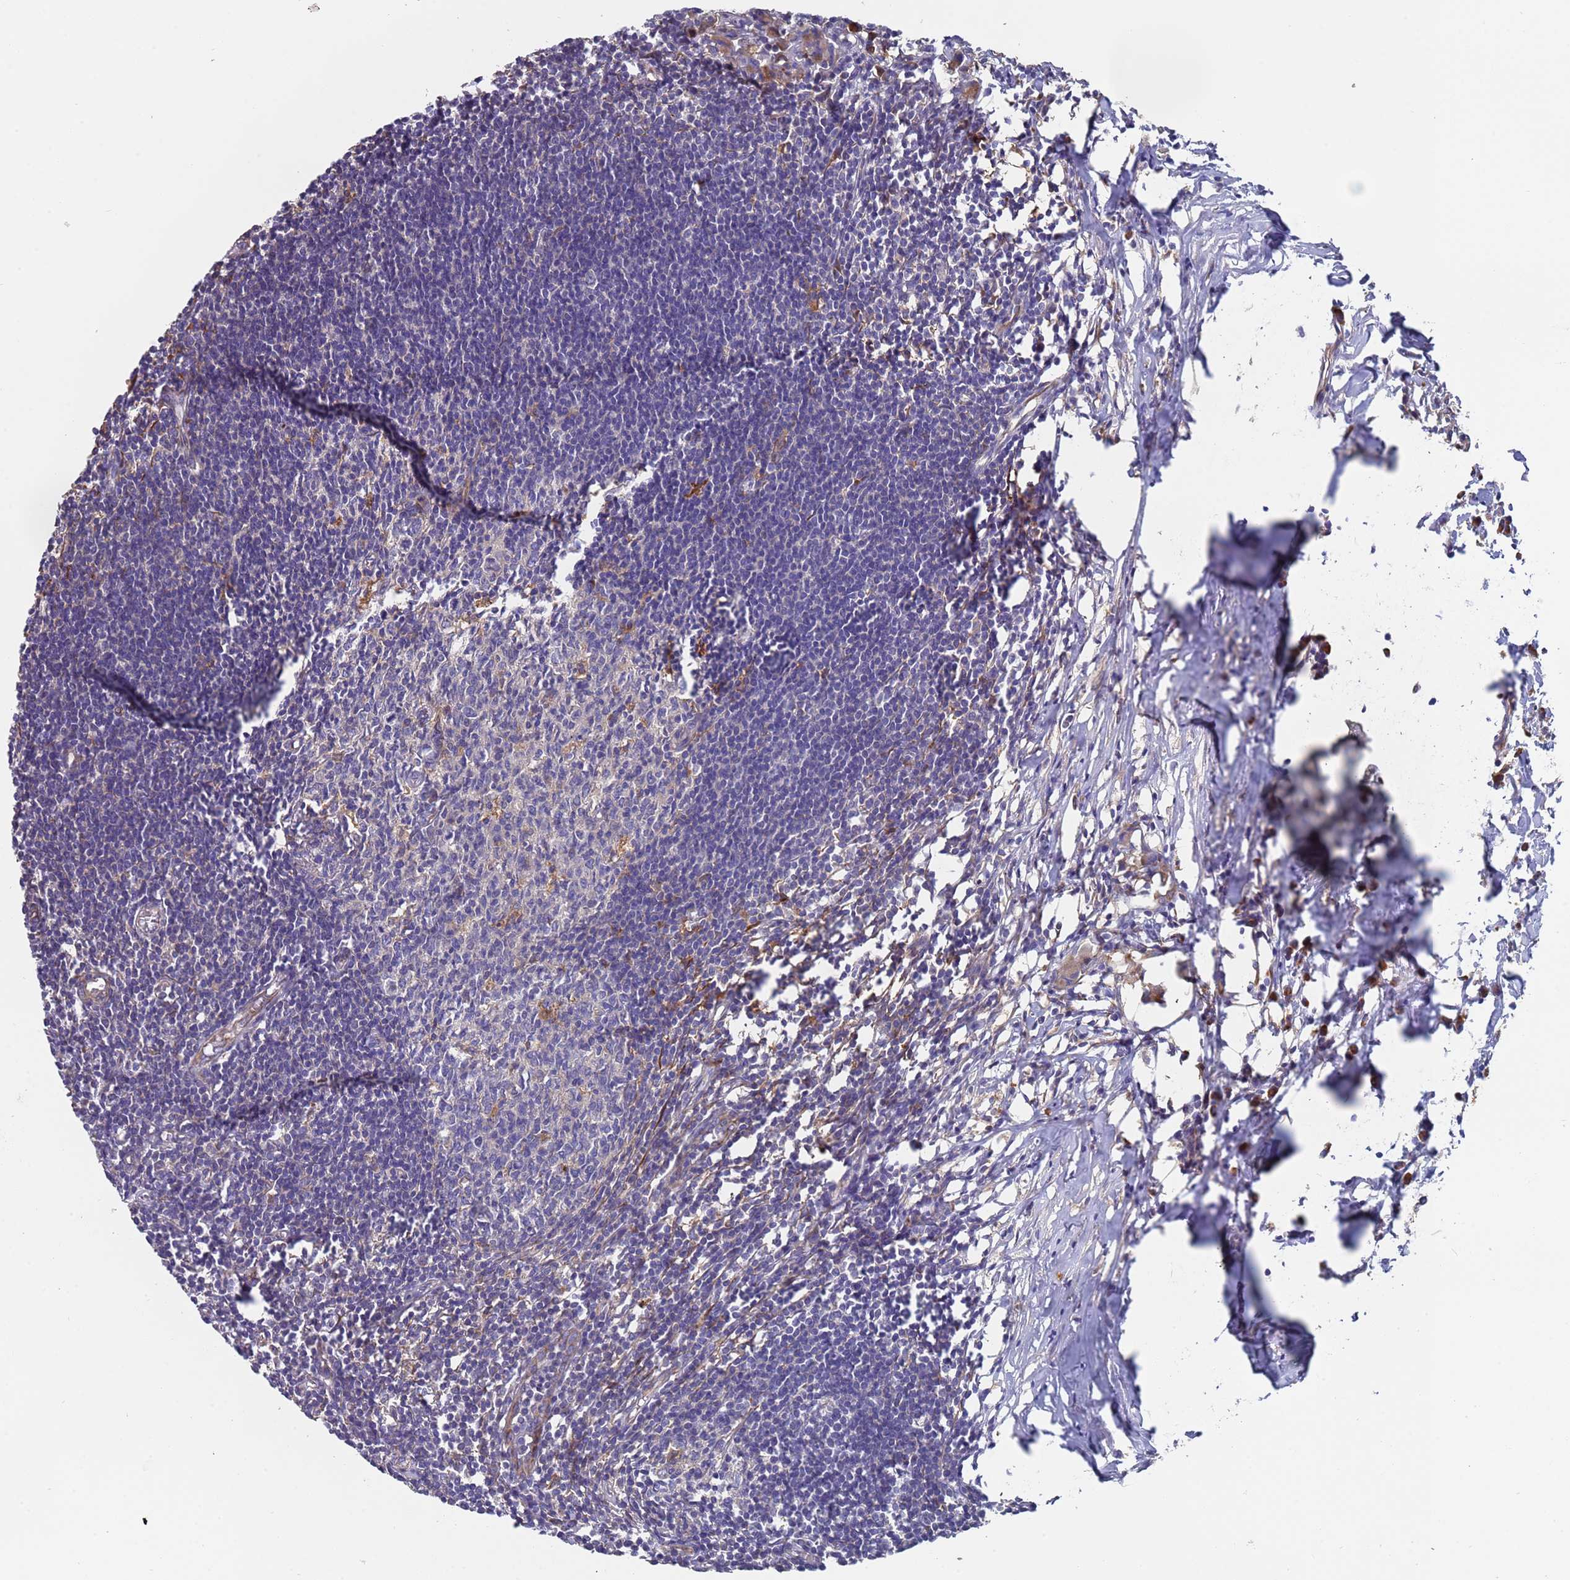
{"staining": {"intensity": "negative", "quantity": "none", "location": "none"}, "tissue": "lymph node", "cell_type": "Germinal center cells", "image_type": "normal", "snomed": [{"axis": "morphology", "description": "Normal tissue, NOS"}, {"axis": "morphology", "description": "Malignant melanoma, Metastatic site"}, {"axis": "topography", "description": "Lymph node"}], "caption": "An IHC micrograph of unremarkable lymph node is shown. There is no staining in germinal center cells of lymph node.", "gene": "MALRD1", "patient": {"sex": "male", "age": 41}}